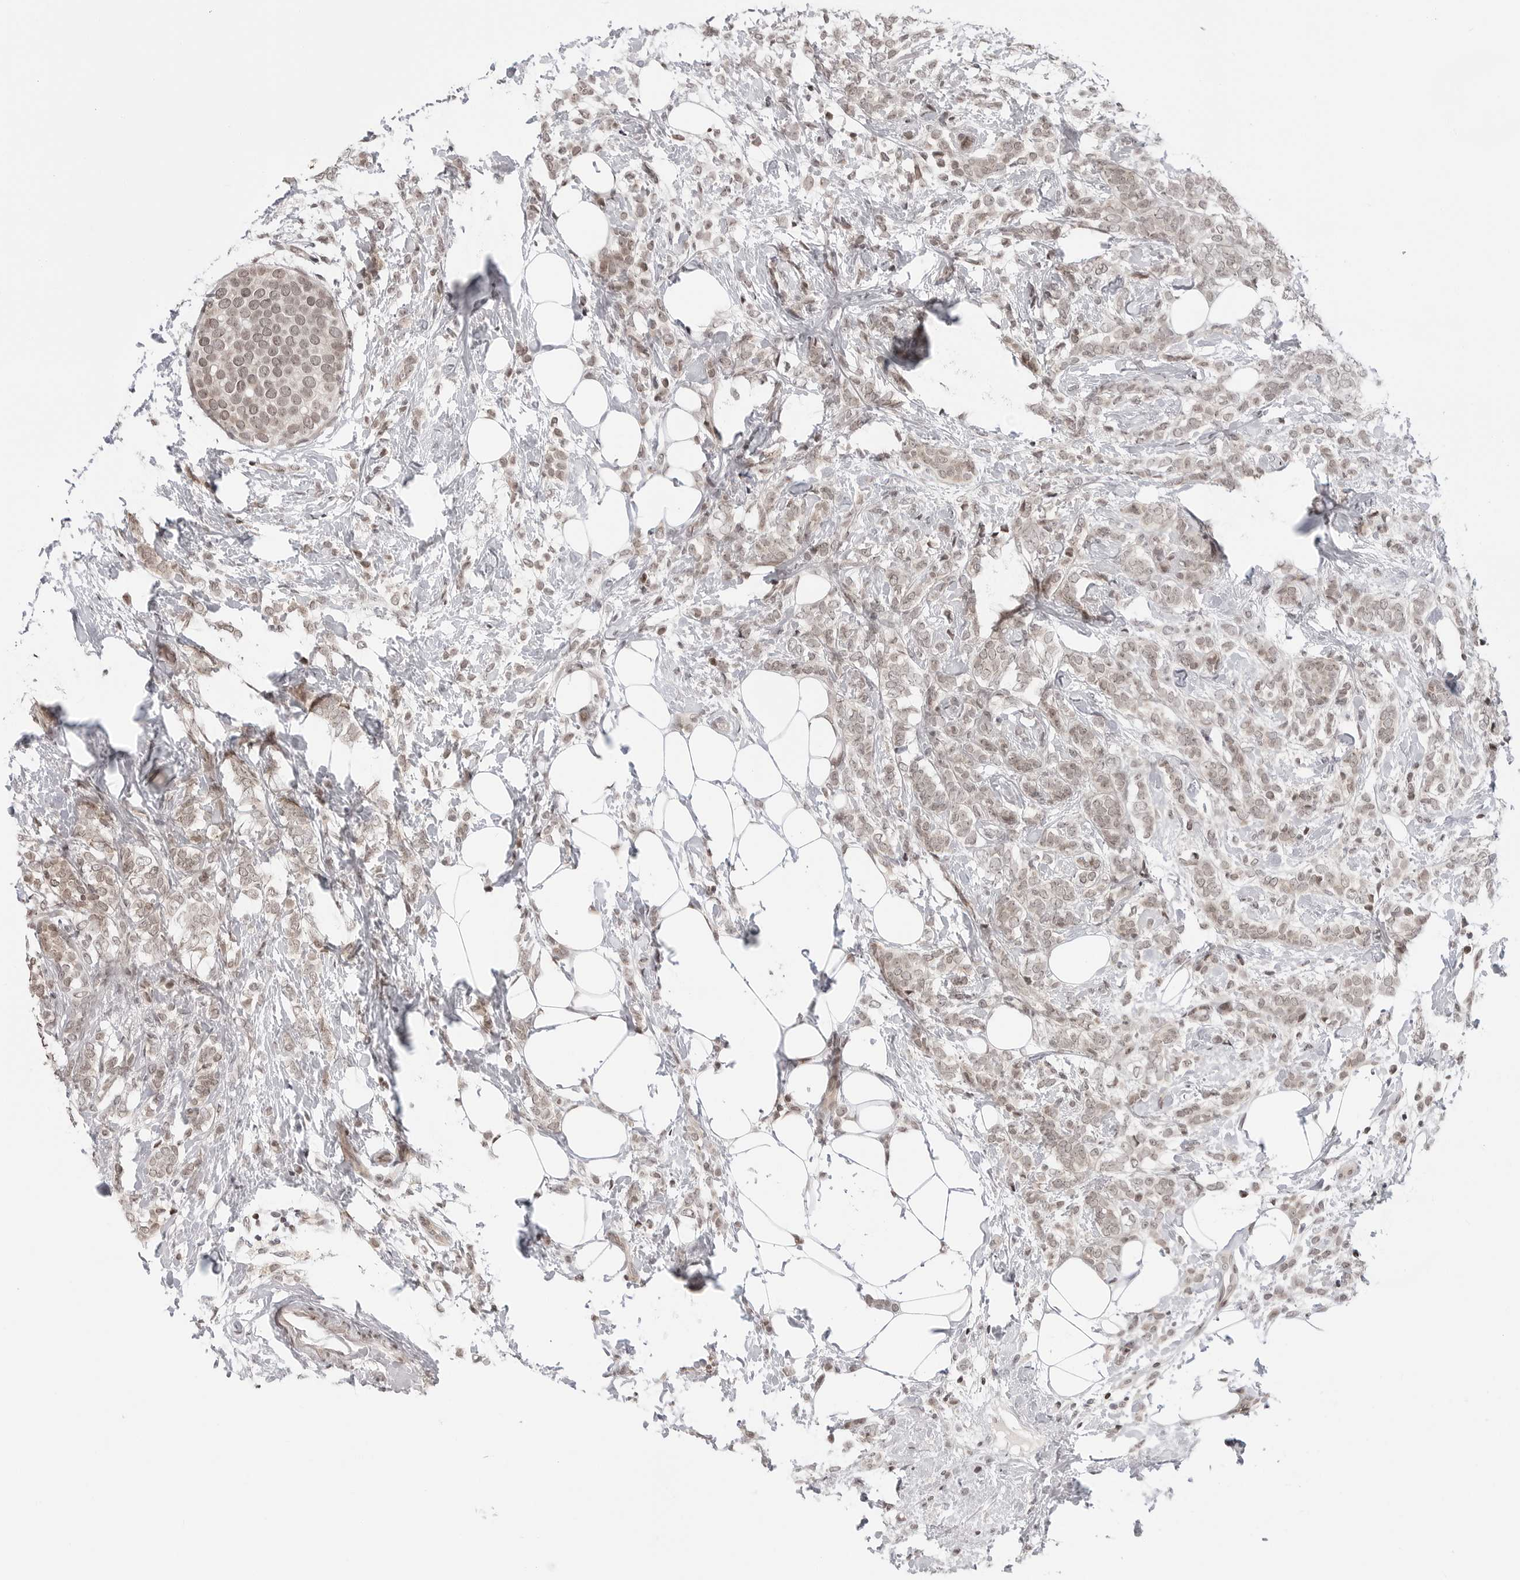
{"staining": {"intensity": "weak", "quantity": "<25%", "location": "cytoplasmic/membranous,nuclear"}, "tissue": "breast cancer", "cell_type": "Tumor cells", "image_type": "cancer", "snomed": [{"axis": "morphology", "description": "Lobular carcinoma"}, {"axis": "topography", "description": "Breast"}], "caption": "Protein analysis of breast cancer (lobular carcinoma) displays no significant staining in tumor cells.", "gene": "C8orf33", "patient": {"sex": "female", "age": 50}}